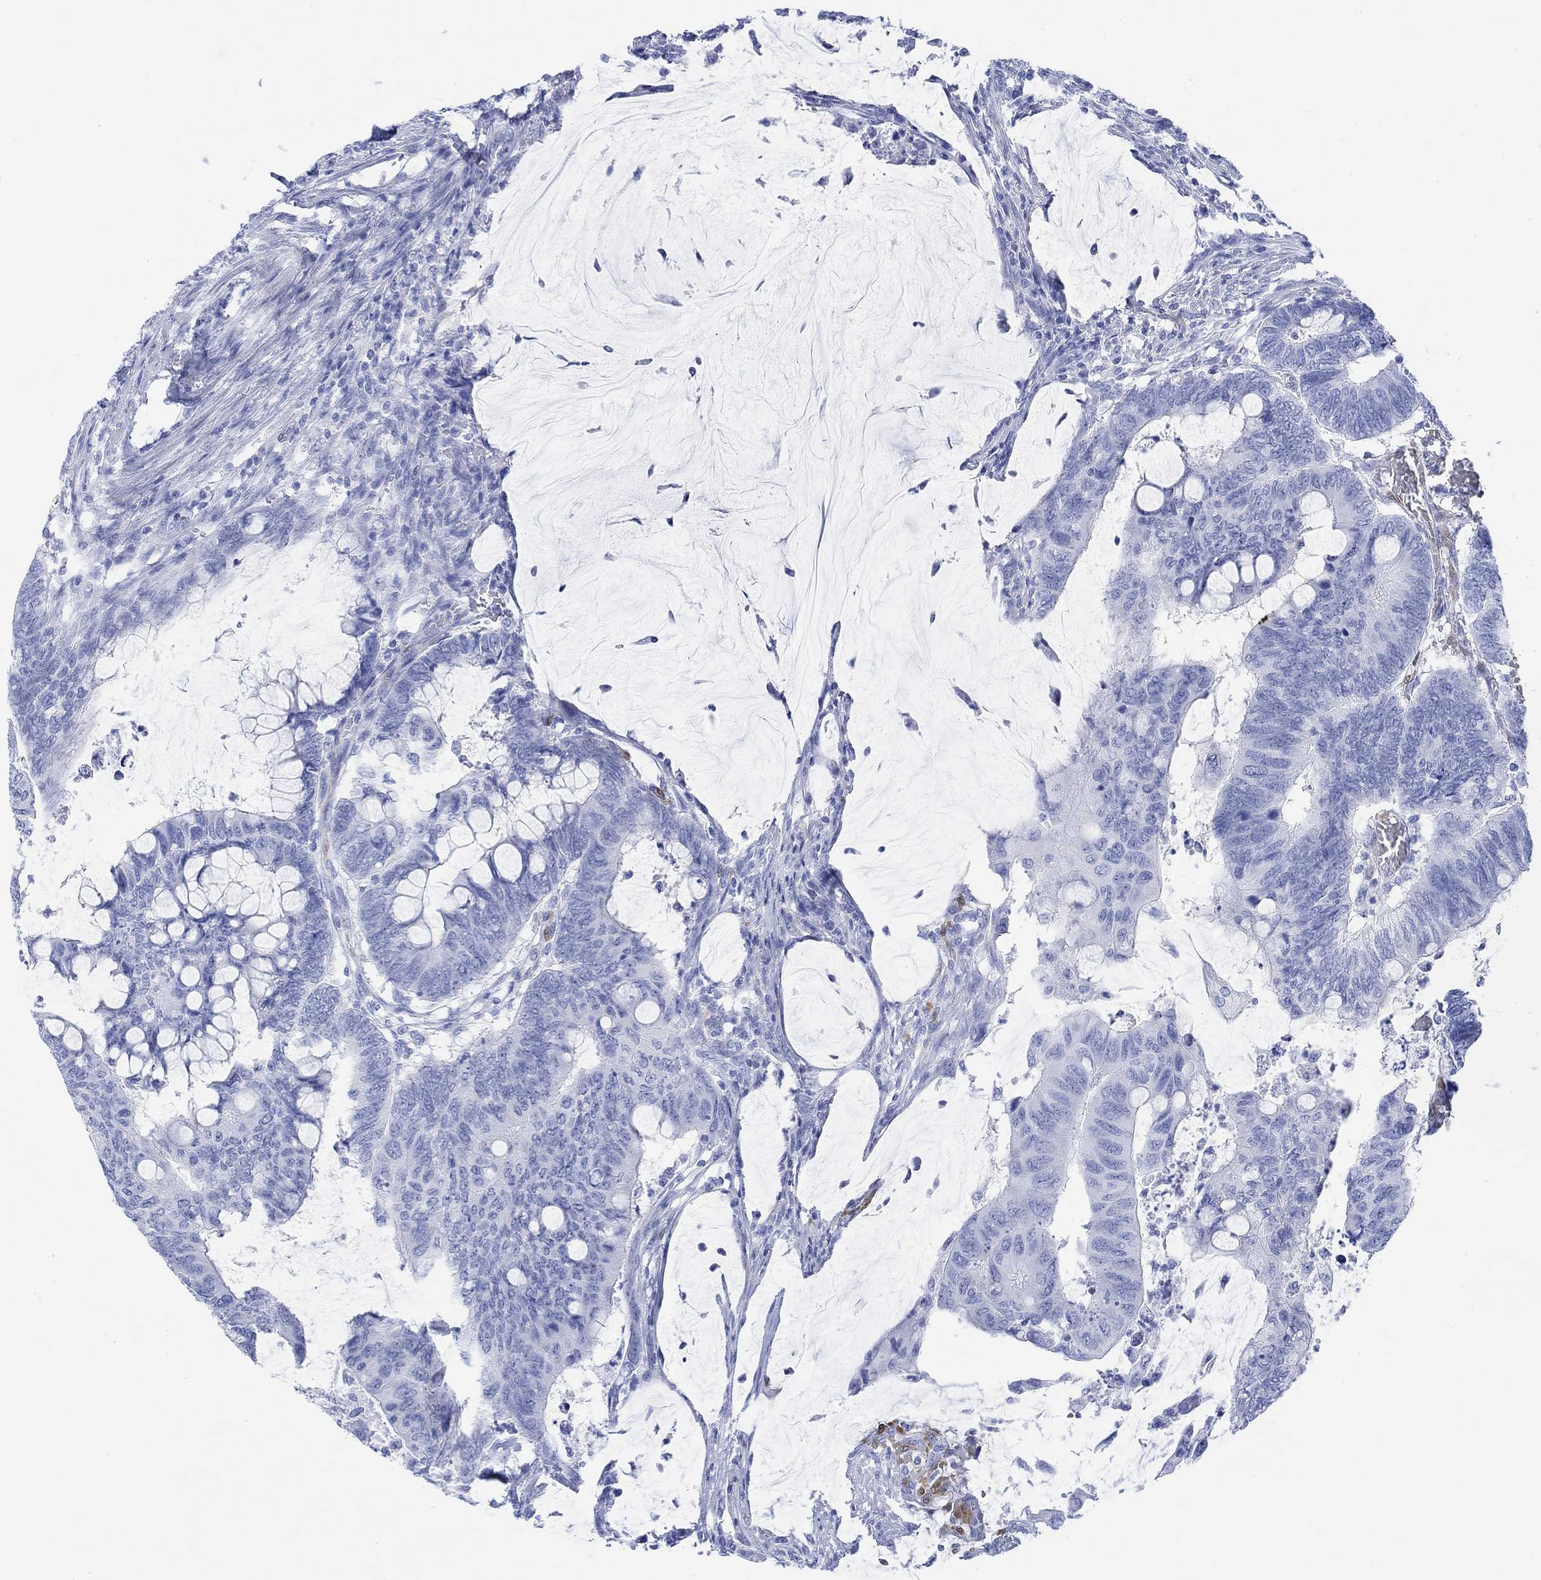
{"staining": {"intensity": "negative", "quantity": "none", "location": "none"}, "tissue": "colorectal cancer", "cell_type": "Tumor cells", "image_type": "cancer", "snomed": [{"axis": "morphology", "description": "Normal tissue, NOS"}, {"axis": "morphology", "description": "Adenocarcinoma, NOS"}, {"axis": "topography", "description": "Rectum"}, {"axis": "topography", "description": "Peripheral nerve tissue"}], "caption": "Tumor cells show no significant staining in adenocarcinoma (colorectal).", "gene": "TPPP3", "patient": {"sex": "male", "age": 92}}